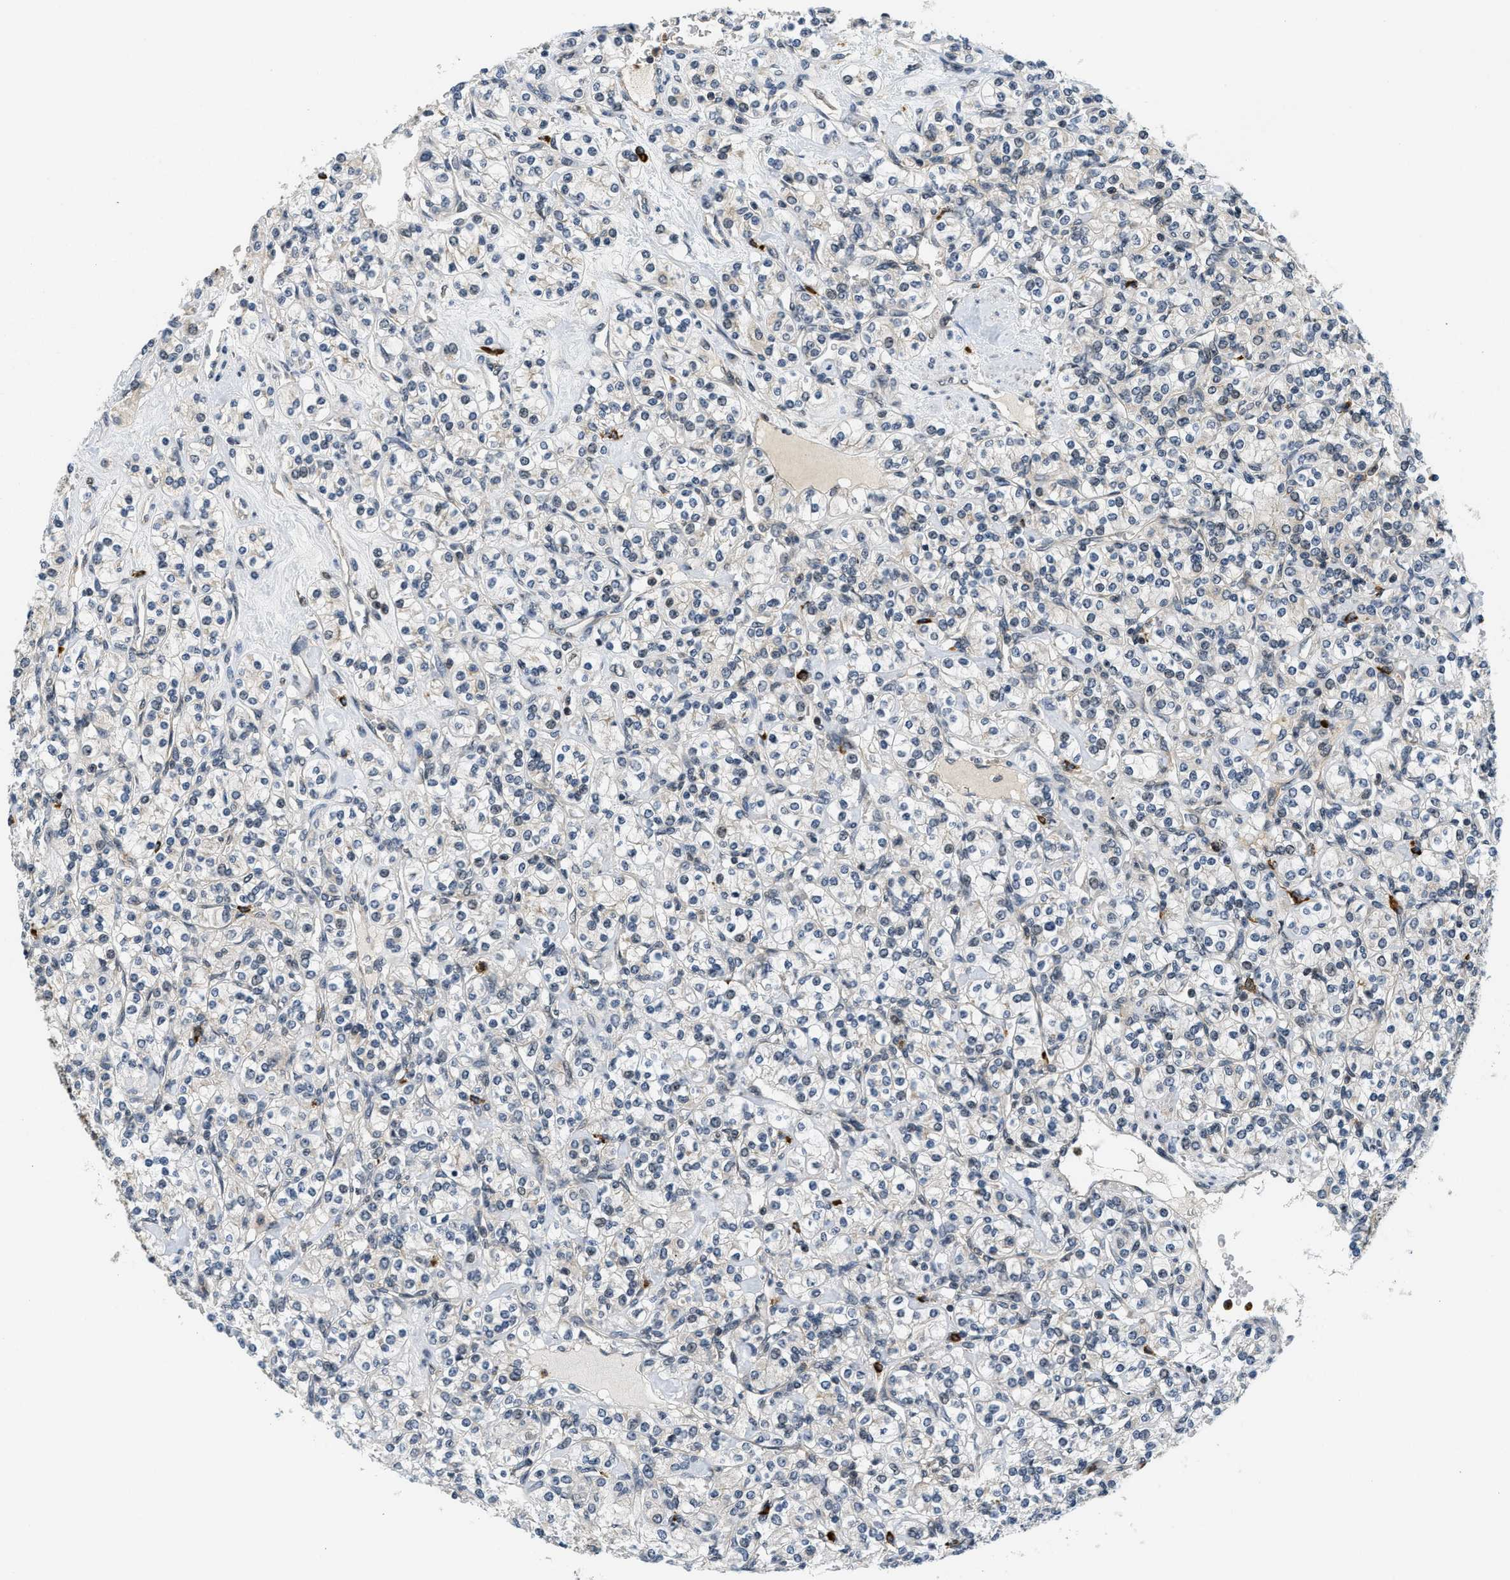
{"staining": {"intensity": "negative", "quantity": "none", "location": "none"}, "tissue": "renal cancer", "cell_type": "Tumor cells", "image_type": "cancer", "snomed": [{"axis": "morphology", "description": "Adenocarcinoma, NOS"}, {"axis": "topography", "description": "Kidney"}], "caption": "IHC of renal cancer (adenocarcinoma) reveals no expression in tumor cells.", "gene": "KMT2A", "patient": {"sex": "male", "age": 77}}